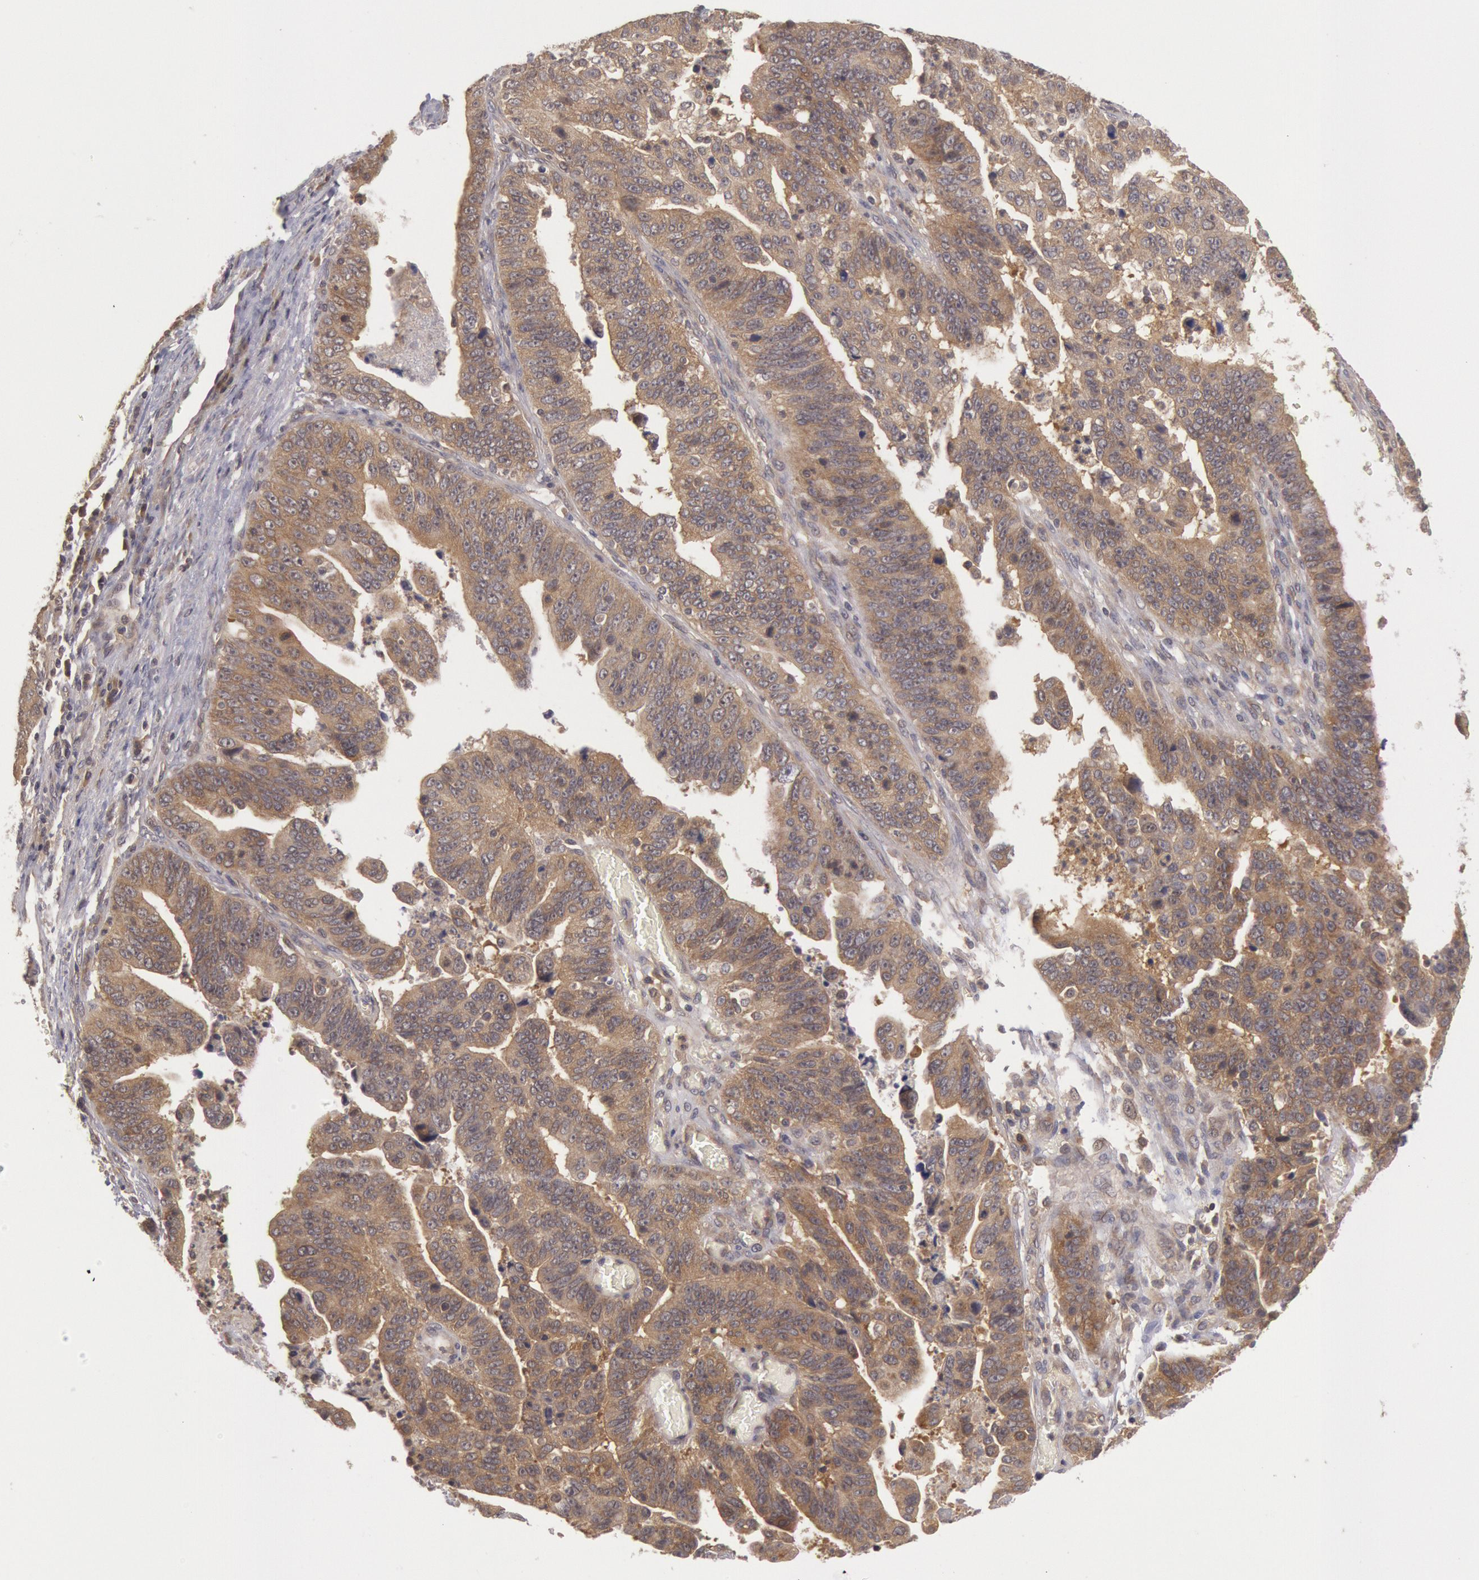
{"staining": {"intensity": "moderate", "quantity": ">75%", "location": "cytoplasmic/membranous"}, "tissue": "stomach cancer", "cell_type": "Tumor cells", "image_type": "cancer", "snomed": [{"axis": "morphology", "description": "Adenocarcinoma, NOS"}, {"axis": "topography", "description": "Stomach, upper"}], "caption": "Protein analysis of stomach adenocarcinoma tissue exhibits moderate cytoplasmic/membranous positivity in approximately >75% of tumor cells.", "gene": "BRAF", "patient": {"sex": "female", "age": 50}}